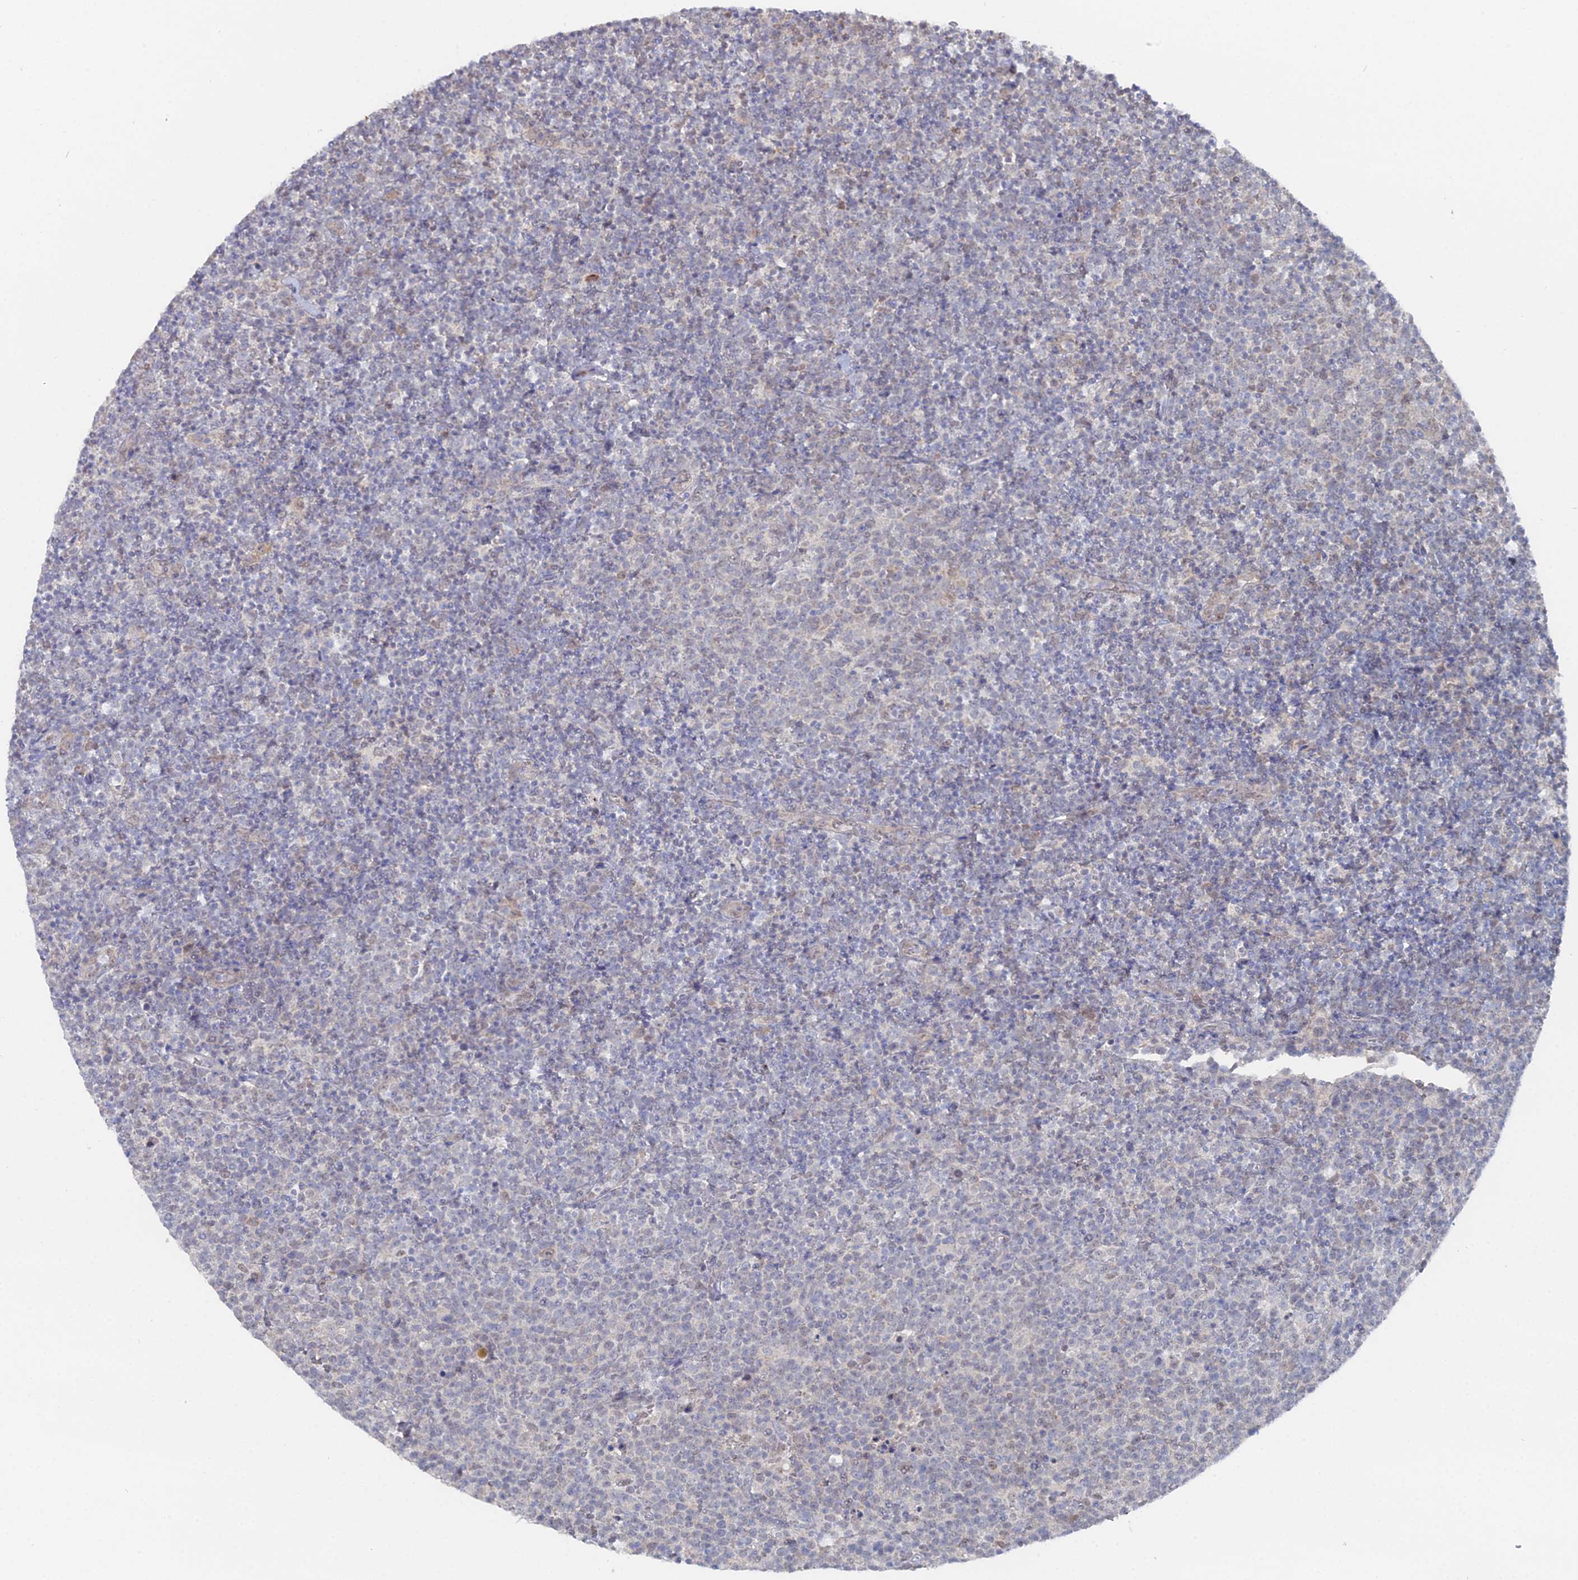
{"staining": {"intensity": "negative", "quantity": "none", "location": "none"}, "tissue": "lymphoma", "cell_type": "Tumor cells", "image_type": "cancer", "snomed": [{"axis": "morphology", "description": "Malignant lymphoma, non-Hodgkin's type, High grade"}, {"axis": "topography", "description": "Lymph node"}], "caption": "DAB immunohistochemical staining of high-grade malignant lymphoma, non-Hodgkin's type reveals no significant positivity in tumor cells. (DAB immunohistochemistry, high magnification).", "gene": "THAP4", "patient": {"sex": "male", "age": 61}}